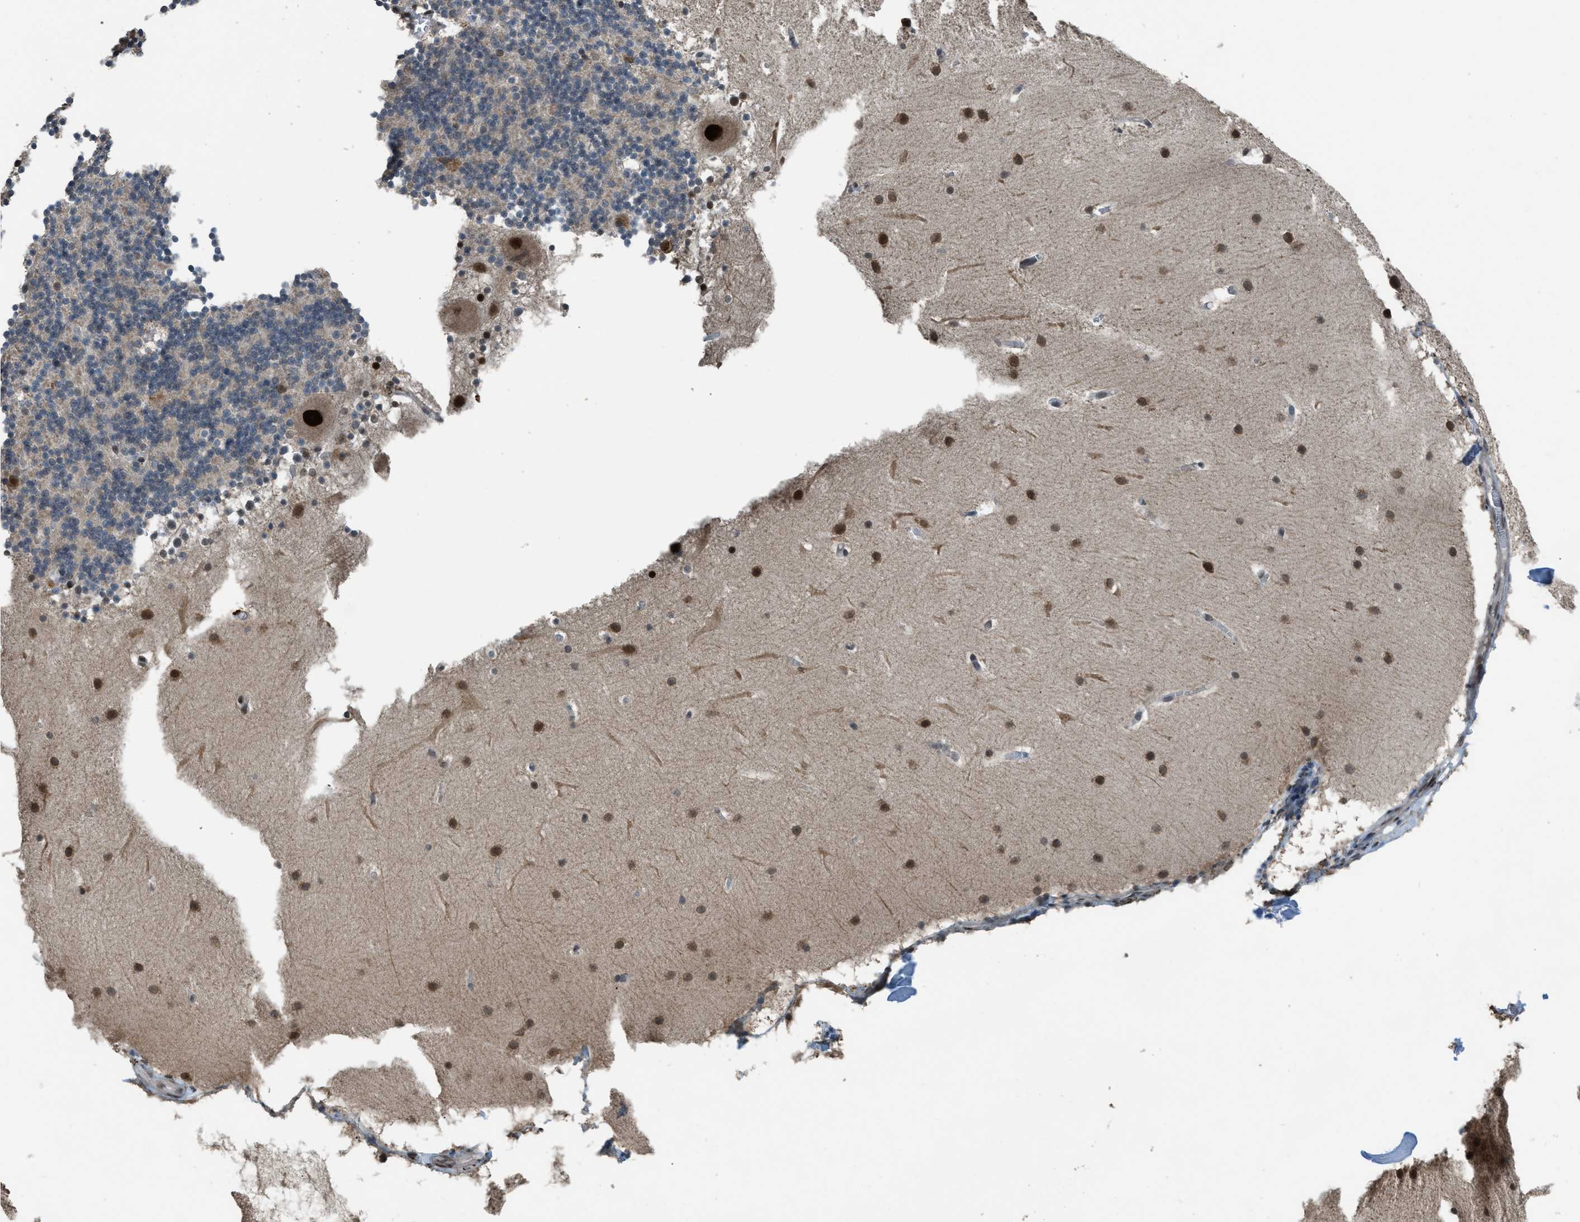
{"staining": {"intensity": "weak", "quantity": "<25%", "location": "cytoplasmic/membranous"}, "tissue": "cerebellum", "cell_type": "Cells in granular layer", "image_type": "normal", "snomed": [{"axis": "morphology", "description": "Normal tissue, NOS"}, {"axis": "topography", "description": "Cerebellum"}], "caption": "Immunohistochemistry of normal cerebellum shows no positivity in cells in granular layer. (Brightfield microscopy of DAB IHC at high magnification).", "gene": "KPNA6", "patient": {"sex": "male", "age": 45}}